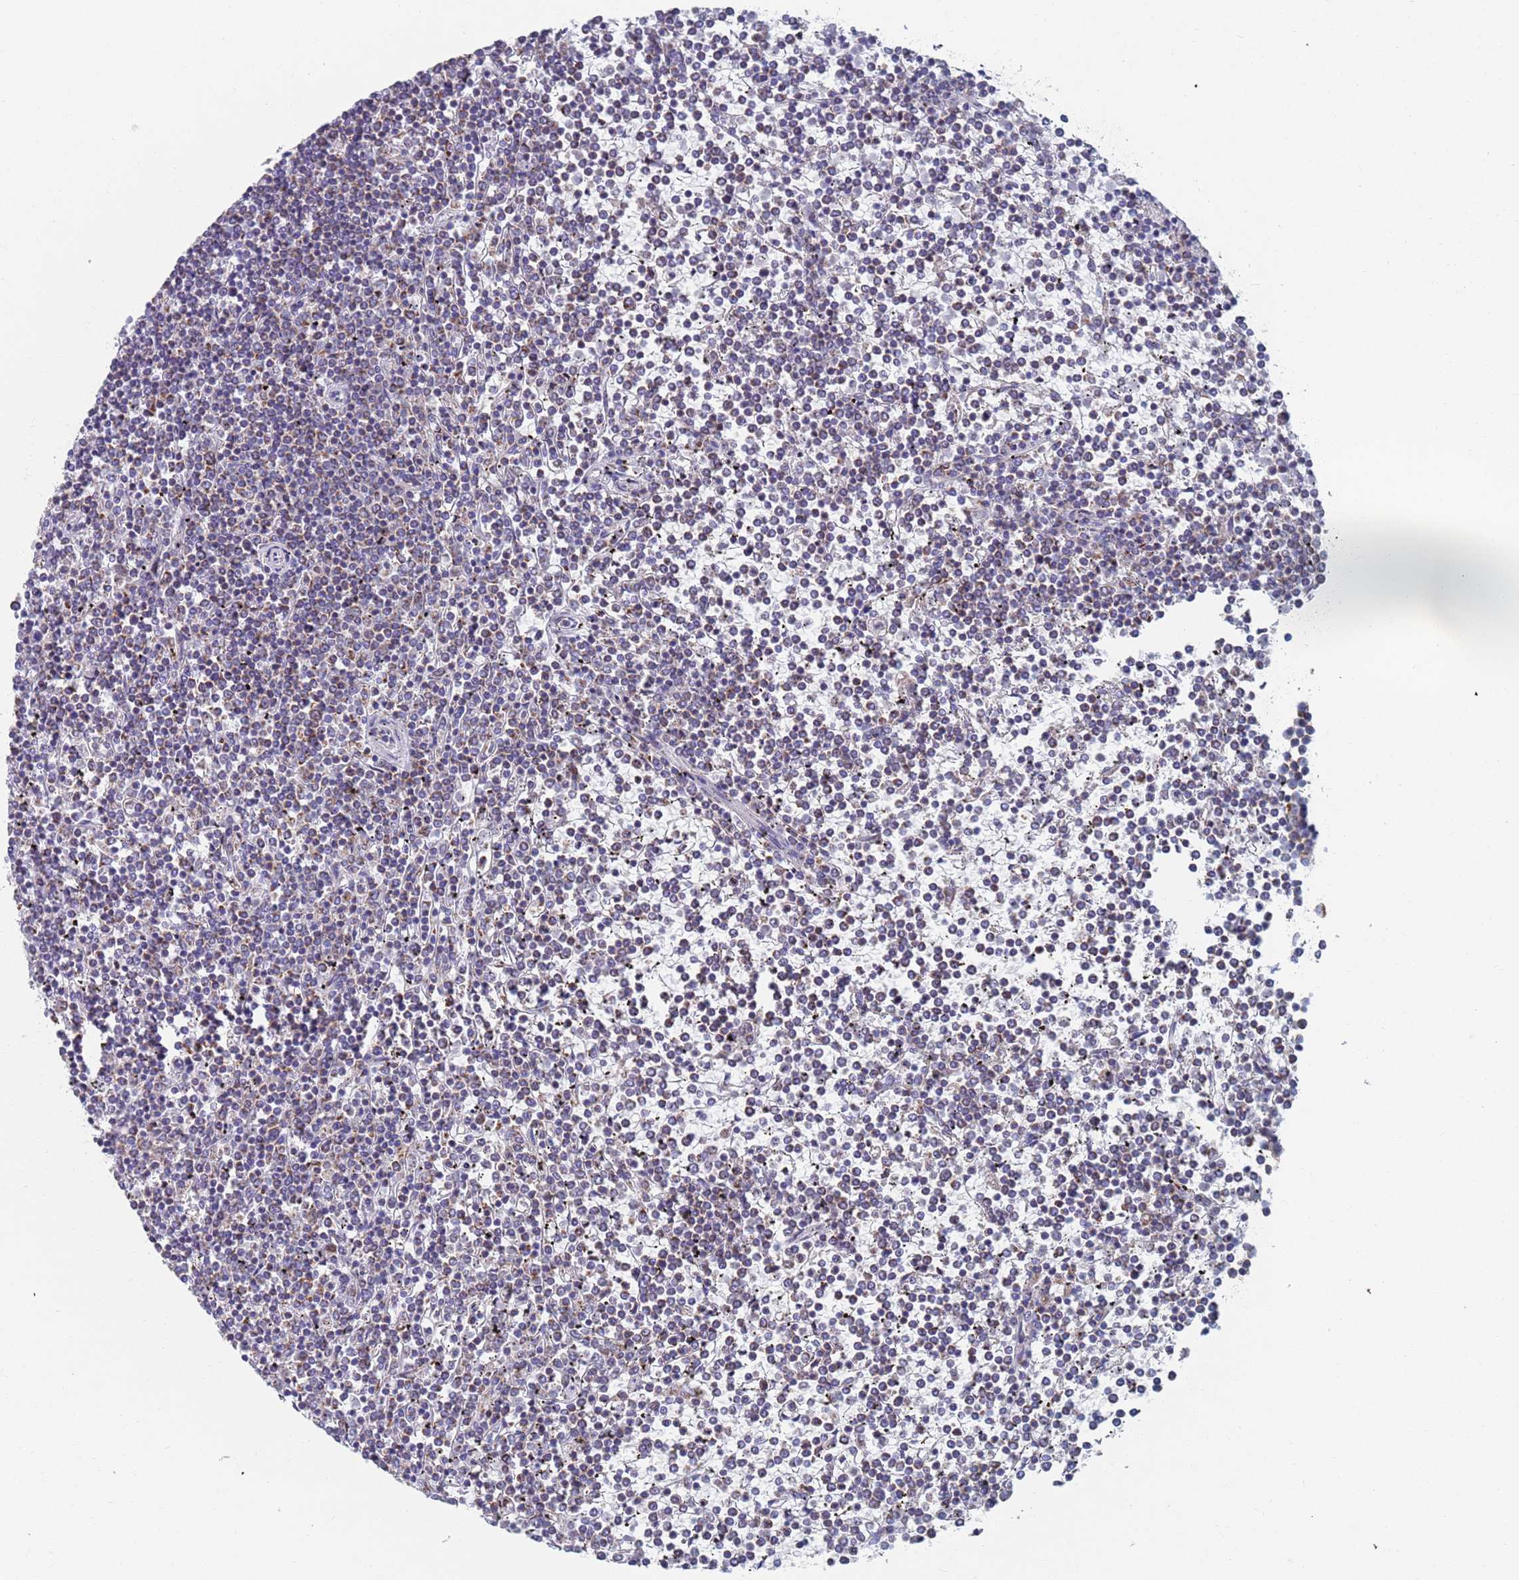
{"staining": {"intensity": "weak", "quantity": "<25%", "location": "cytoplasmic/membranous"}, "tissue": "lymphoma", "cell_type": "Tumor cells", "image_type": "cancer", "snomed": [{"axis": "morphology", "description": "Malignant lymphoma, non-Hodgkin's type, Low grade"}, {"axis": "topography", "description": "Spleen"}], "caption": "High power microscopy micrograph of an immunohistochemistry (IHC) image of low-grade malignant lymphoma, non-Hodgkin's type, revealing no significant expression in tumor cells.", "gene": "MRPL22", "patient": {"sex": "female", "age": 19}}